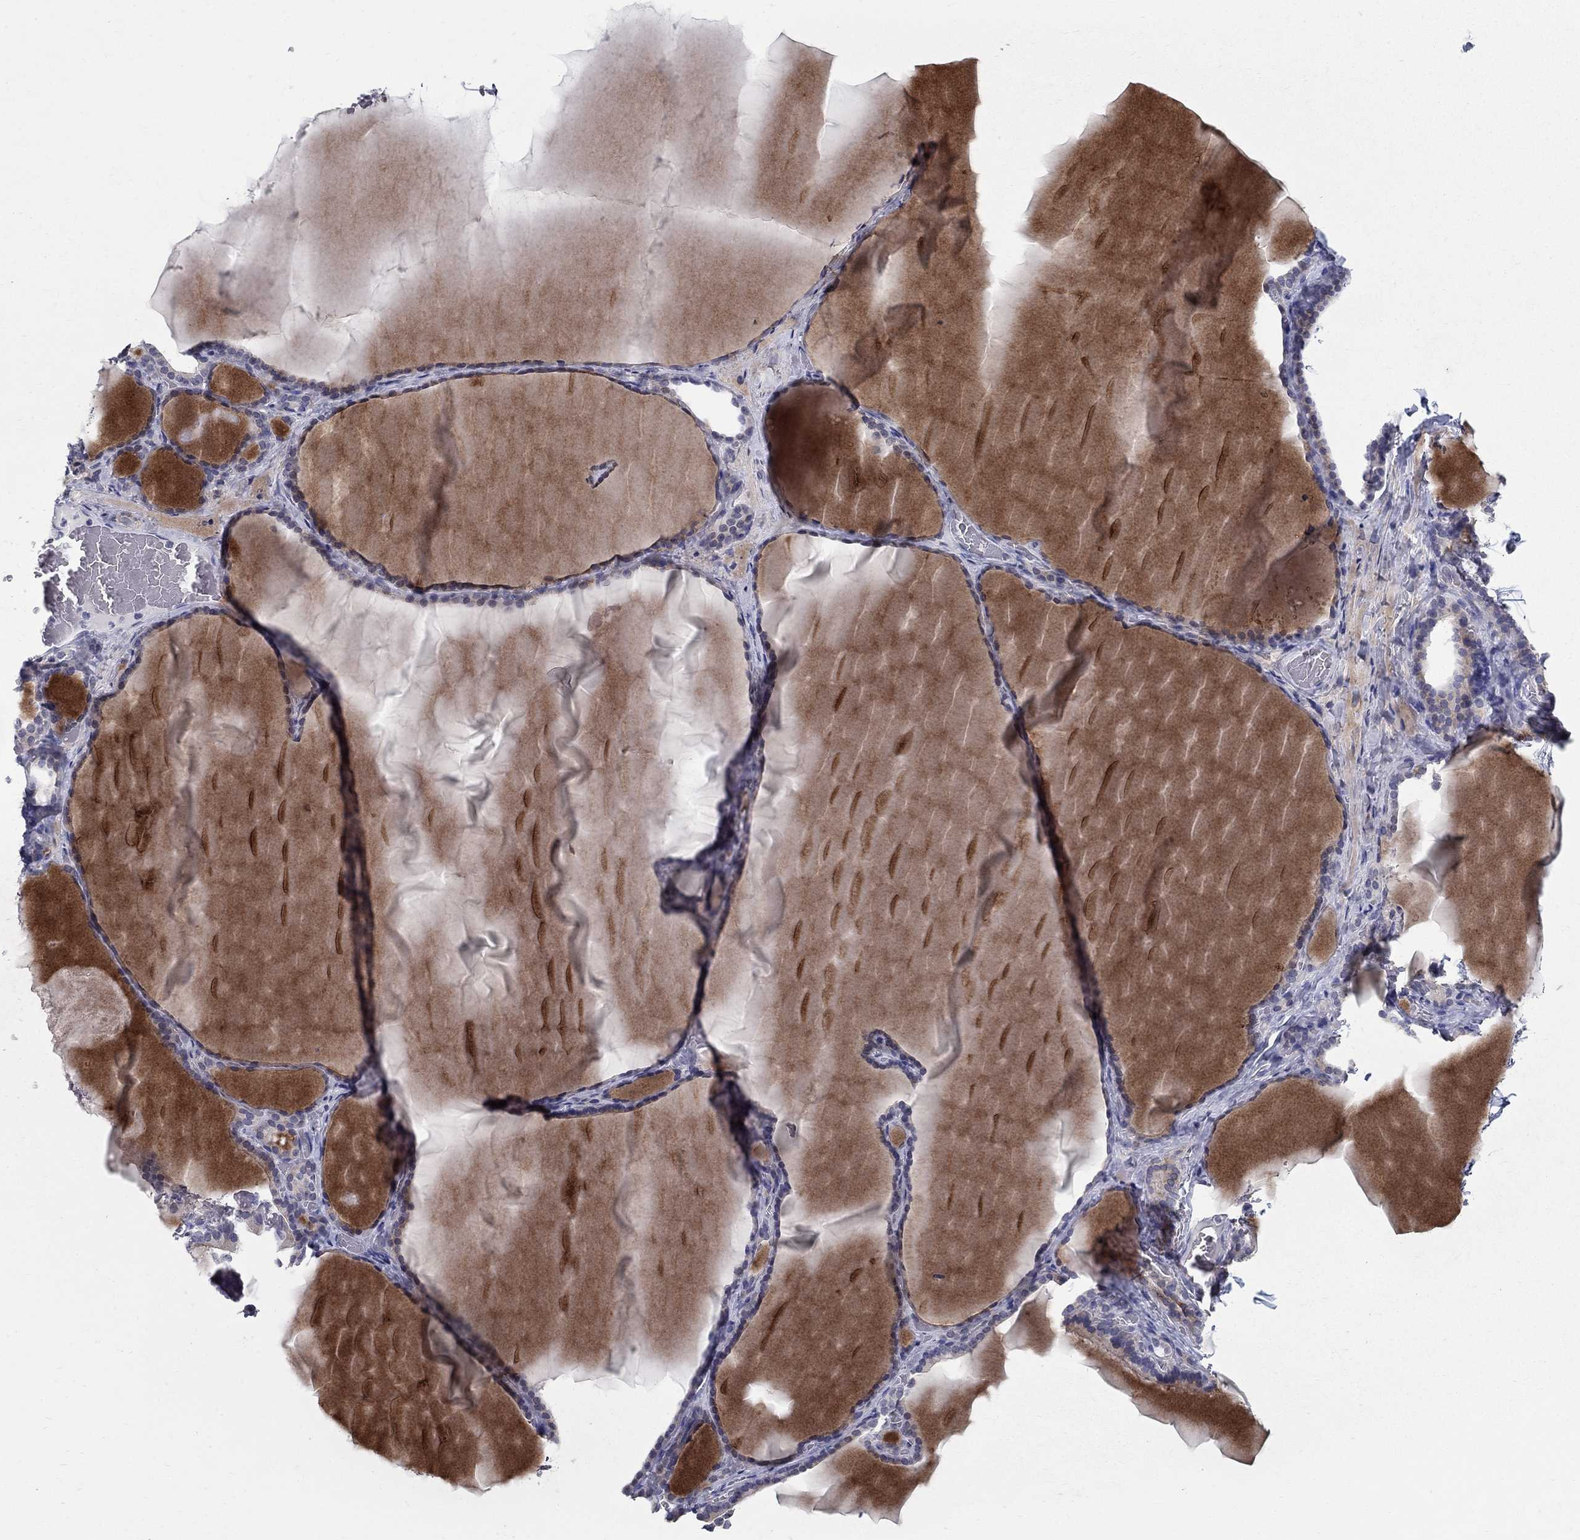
{"staining": {"intensity": "negative", "quantity": "none", "location": "none"}, "tissue": "thyroid gland", "cell_type": "Glandular cells", "image_type": "normal", "snomed": [{"axis": "morphology", "description": "Normal tissue, NOS"}, {"axis": "morphology", "description": "Hyperplasia, NOS"}, {"axis": "topography", "description": "Thyroid gland"}], "caption": "Micrograph shows no significant protein positivity in glandular cells of unremarkable thyroid gland.", "gene": "NTRK2", "patient": {"sex": "female", "age": 27}}